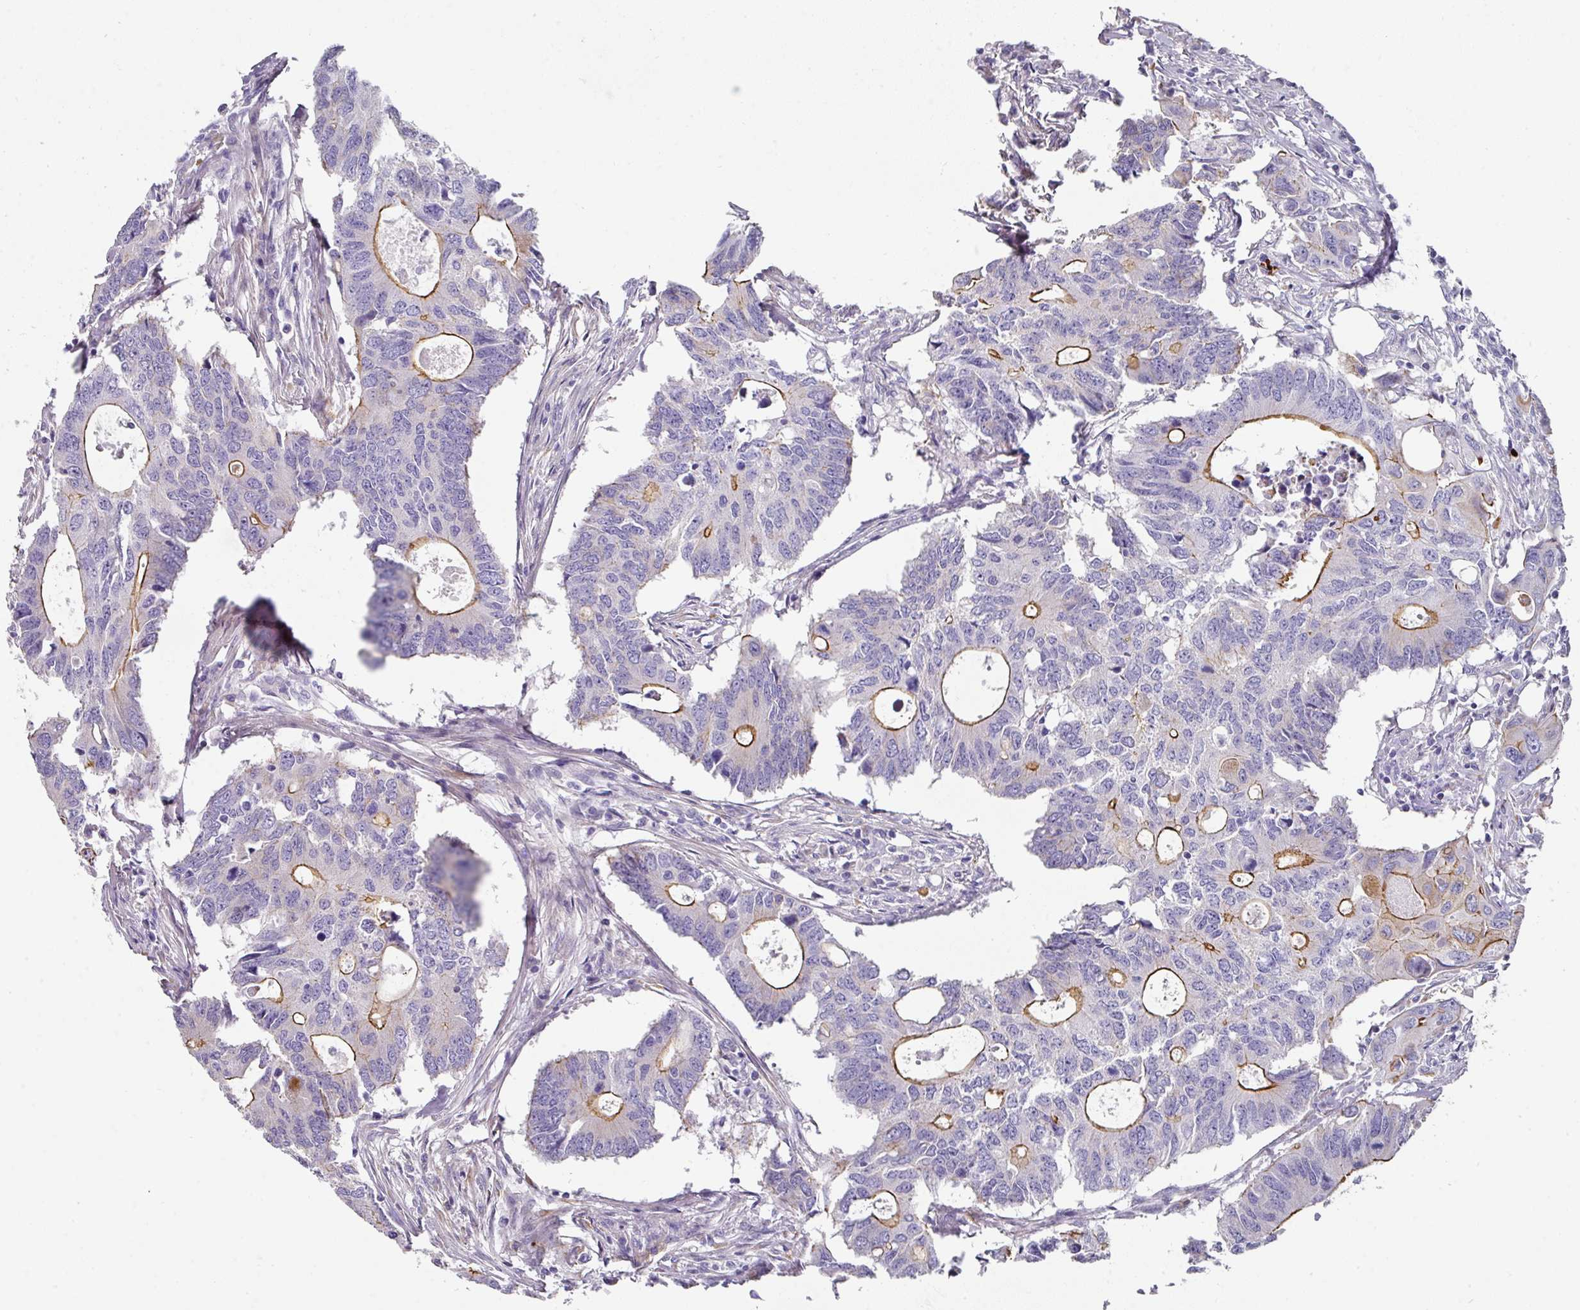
{"staining": {"intensity": "strong", "quantity": "<25%", "location": "cytoplasmic/membranous"}, "tissue": "colorectal cancer", "cell_type": "Tumor cells", "image_type": "cancer", "snomed": [{"axis": "morphology", "description": "Adenocarcinoma, NOS"}, {"axis": "topography", "description": "Colon"}], "caption": "Colorectal adenocarcinoma tissue shows strong cytoplasmic/membranous expression in approximately <25% of tumor cells Immunohistochemistry (ihc) stains the protein in brown and the nuclei are stained blue.", "gene": "ANKRD29", "patient": {"sex": "male", "age": 71}}